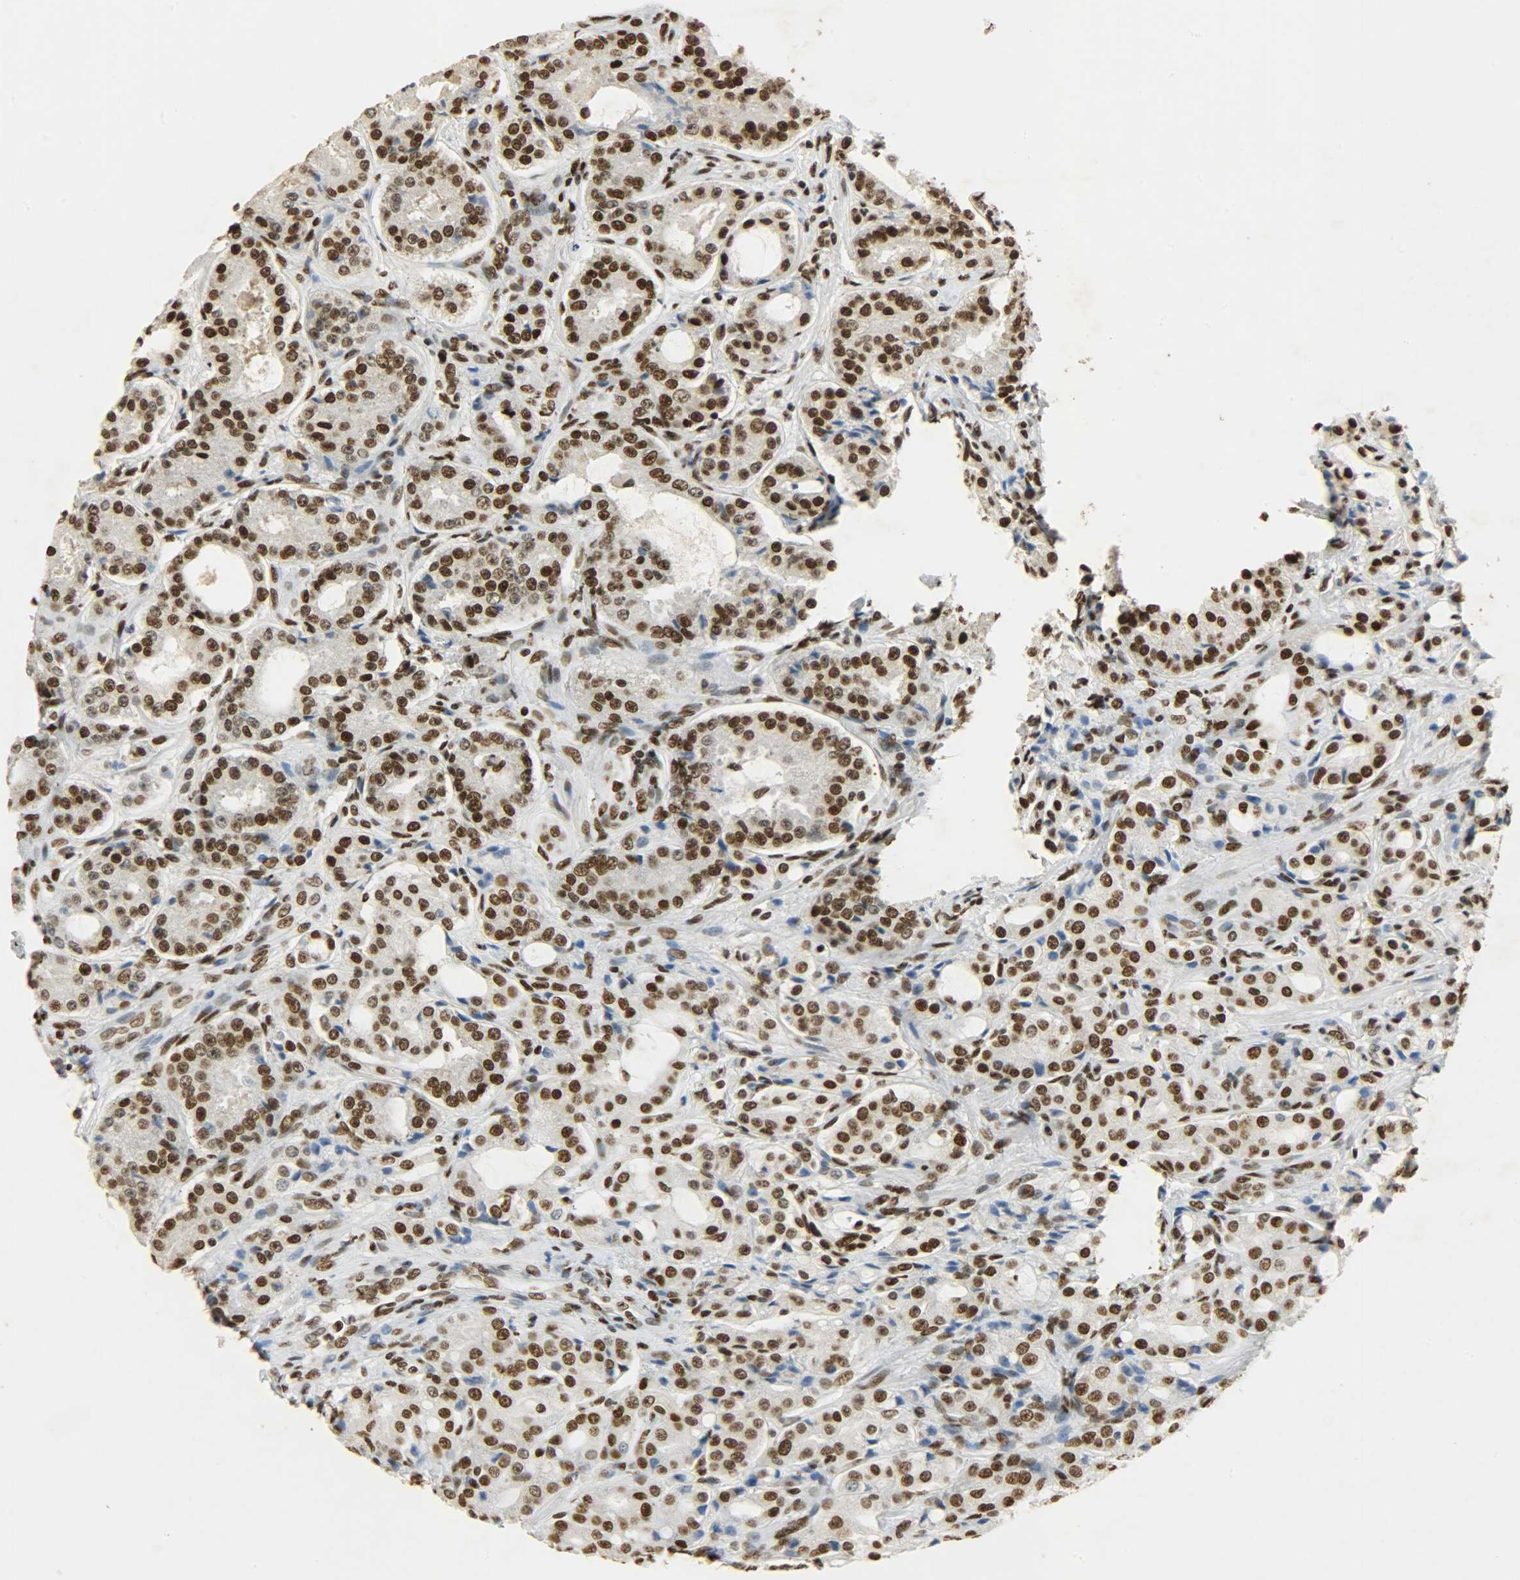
{"staining": {"intensity": "strong", "quantity": ">75%", "location": "nuclear"}, "tissue": "prostate cancer", "cell_type": "Tumor cells", "image_type": "cancer", "snomed": [{"axis": "morphology", "description": "Adenocarcinoma, High grade"}, {"axis": "topography", "description": "Prostate"}], "caption": "Prostate cancer tissue demonstrates strong nuclear expression in about >75% of tumor cells, visualized by immunohistochemistry. (DAB IHC, brown staining for protein, blue staining for nuclei).", "gene": "KHDRBS1", "patient": {"sex": "male", "age": 72}}